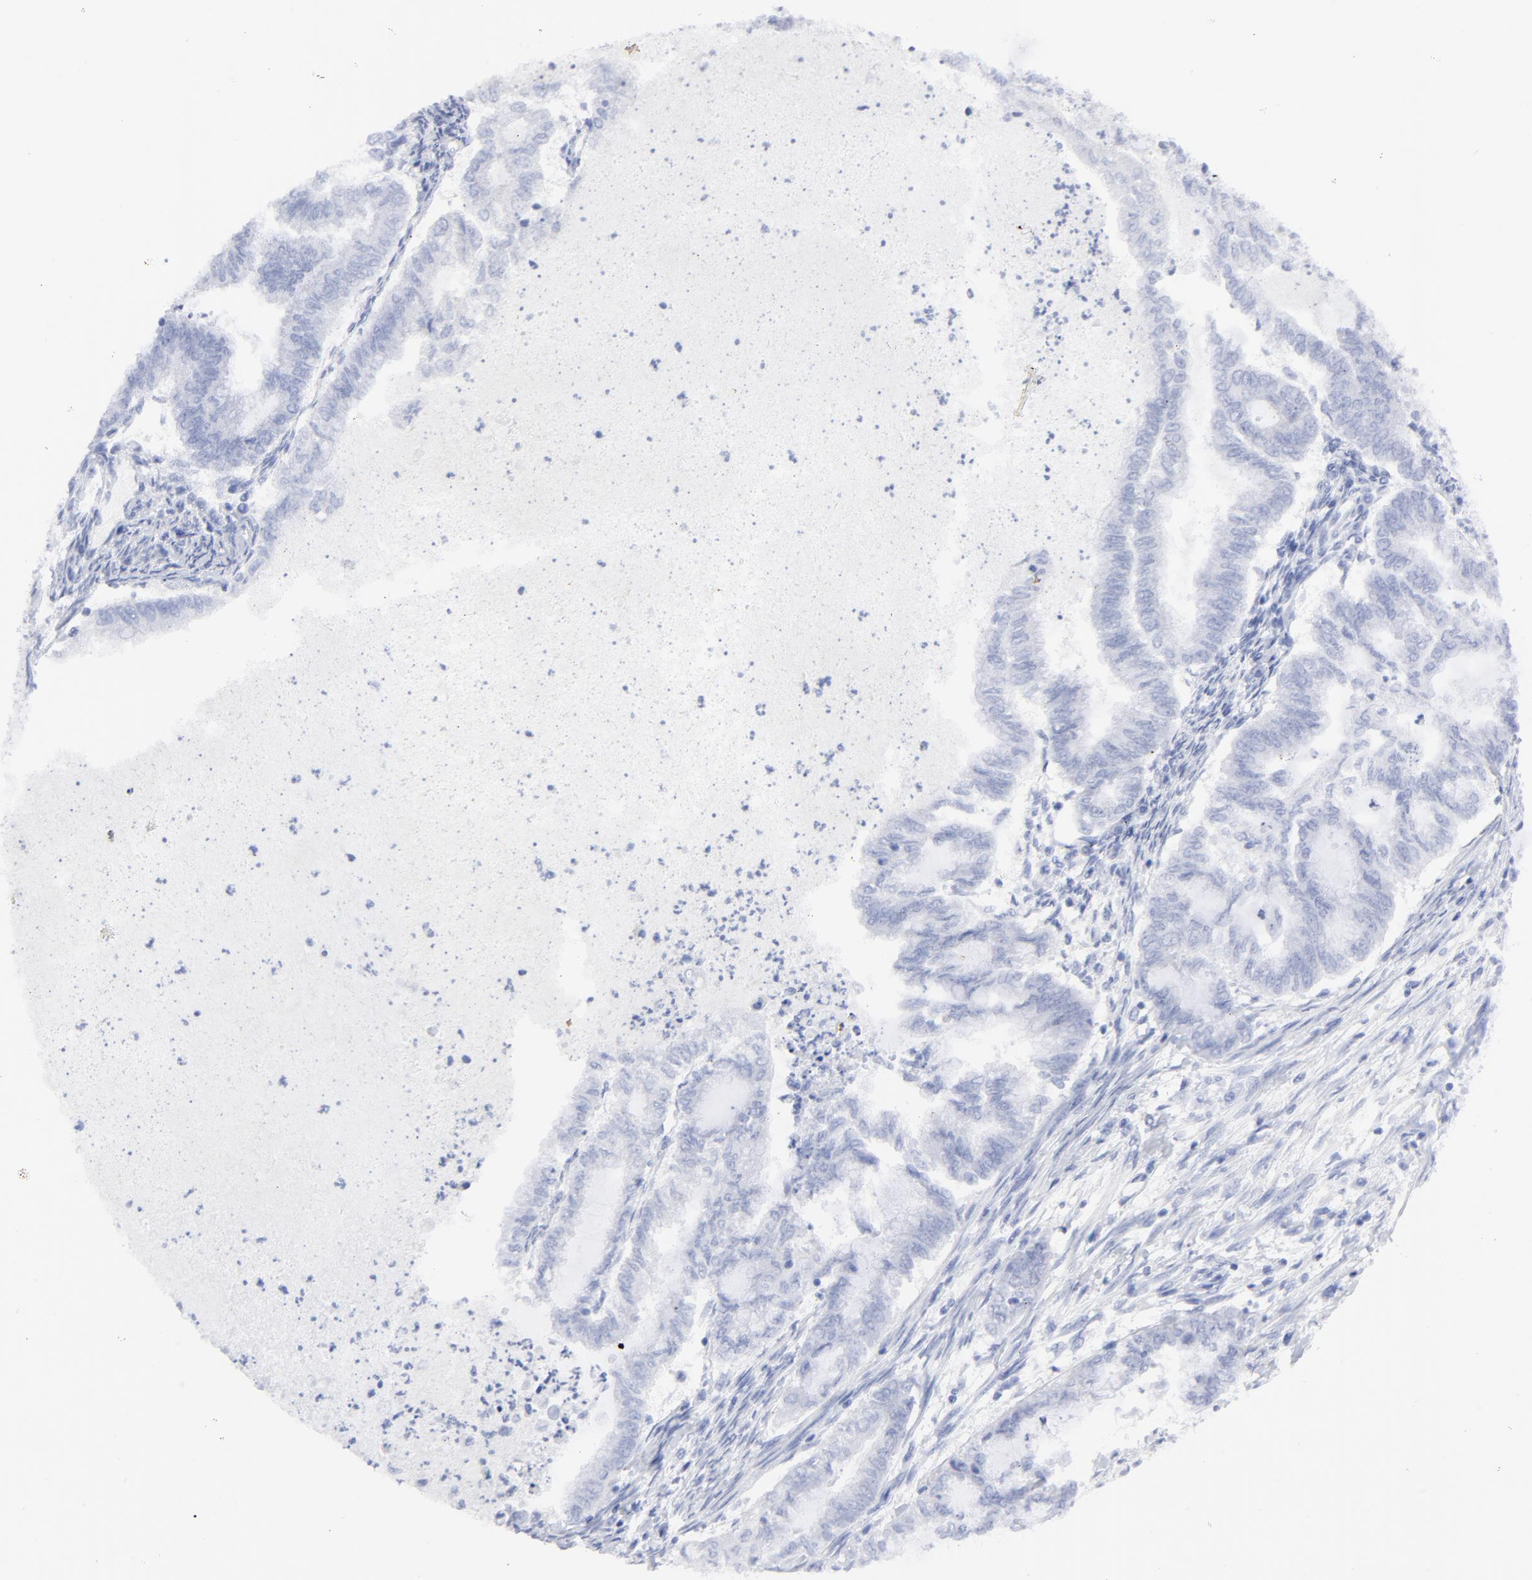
{"staining": {"intensity": "negative", "quantity": "none", "location": "none"}, "tissue": "endometrial cancer", "cell_type": "Tumor cells", "image_type": "cancer", "snomed": [{"axis": "morphology", "description": "Adenocarcinoma, NOS"}, {"axis": "topography", "description": "Endometrium"}], "caption": "Endometrial cancer stained for a protein using immunohistochemistry (IHC) demonstrates no staining tumor cells.", "gene": "CNTN3", "patient": {"sex": "female", "age": 79}}